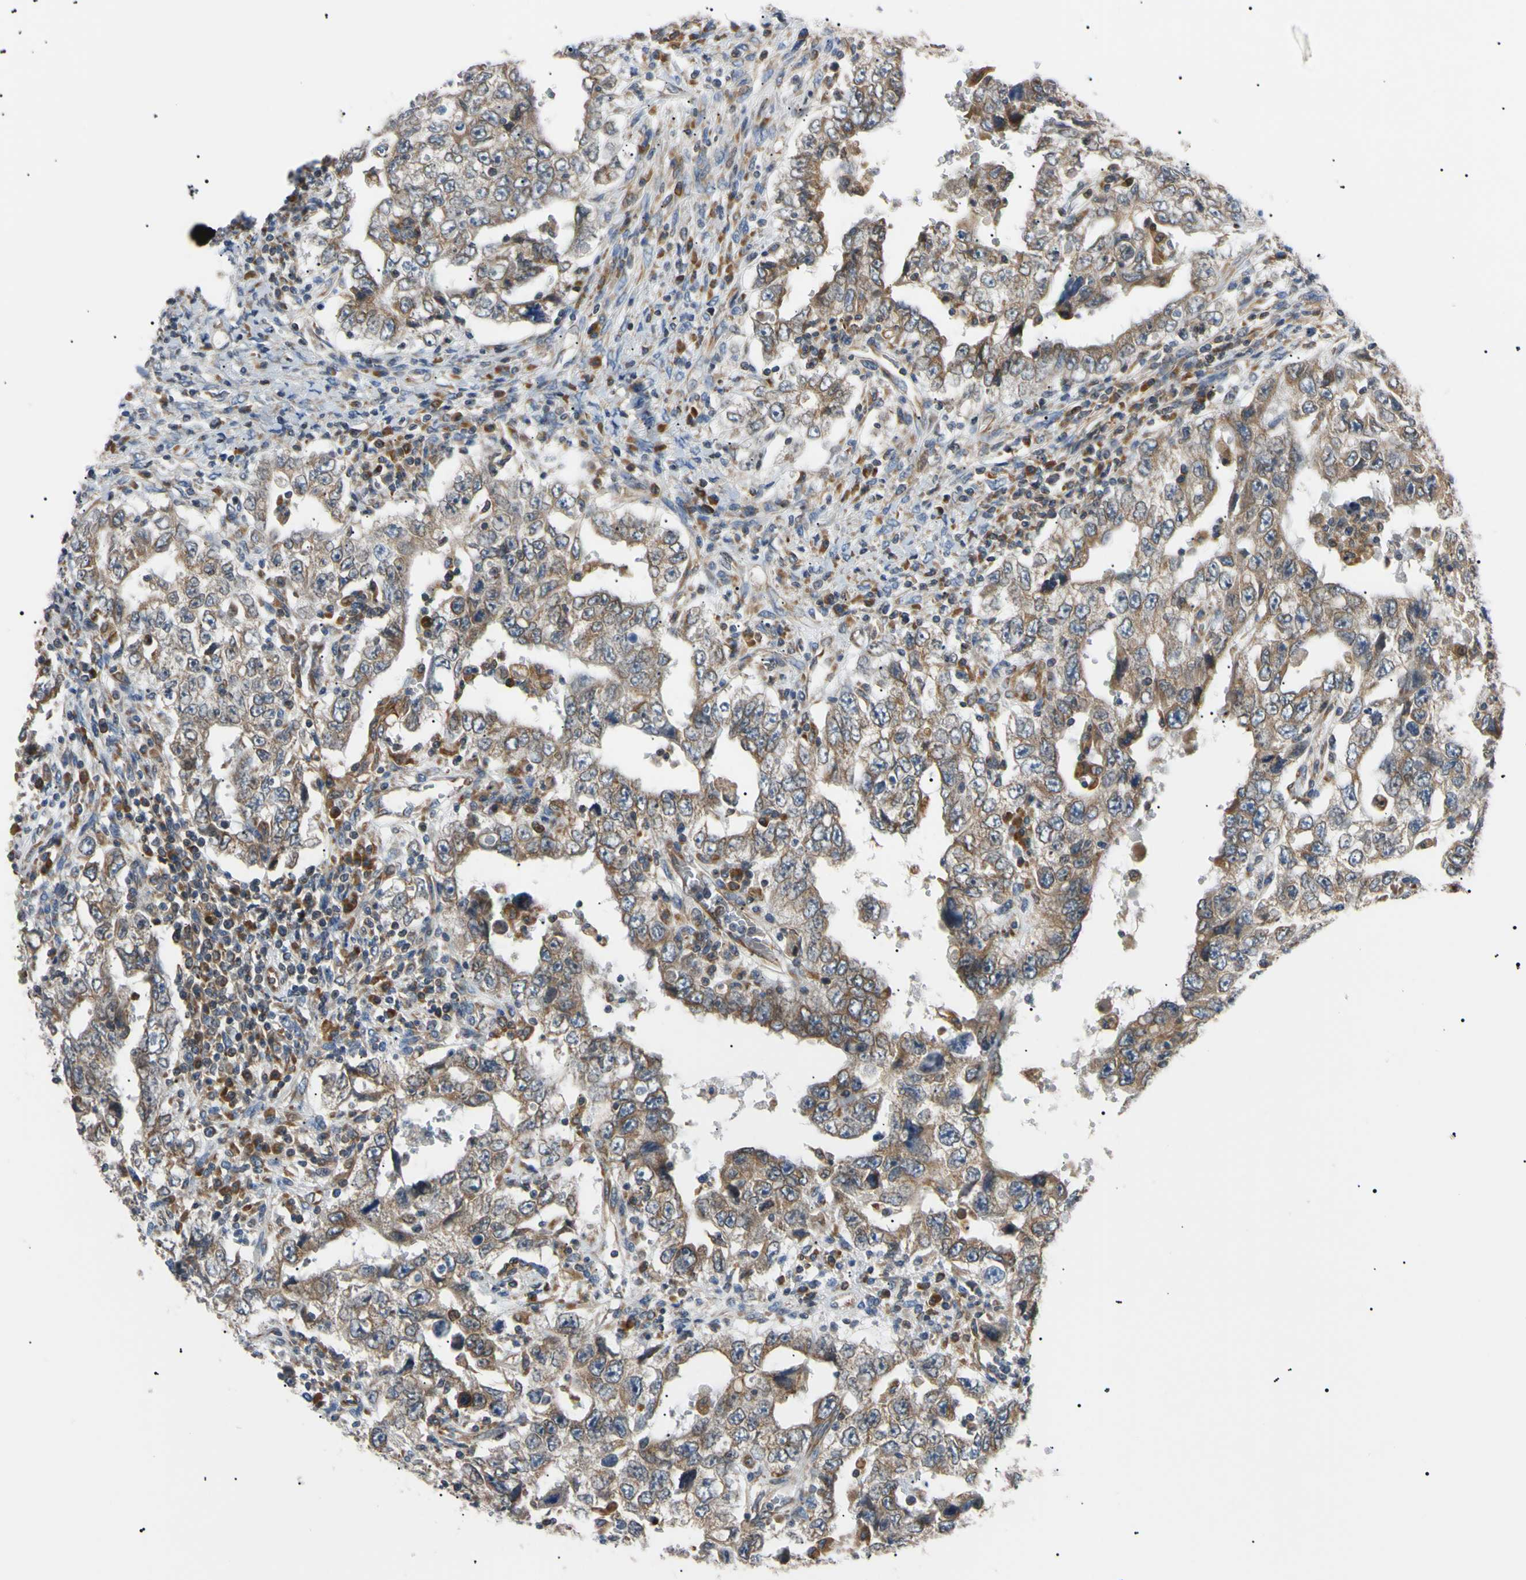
{"staining": {"intensity": "weak", "quantity": "25%-75%", "location": "cytoplasmic/membranous"}, "tissue": "testis cancer", "cell_type": "Tumor cells", "image_type": "cancer", "snomed": [{"axis": "morphology", "description": "Carcinoma, Embryonal, NOS"}, {"axis": "topography", "description": "Testis"}], "caption": "Testis cancer (embryonal carcinoma) tissue displays weak cytoplasmic/membranous expression in about 25%-75% of tumor cells", "gene": "VAPA", "patient": {"sex": "male", "age": 26}}